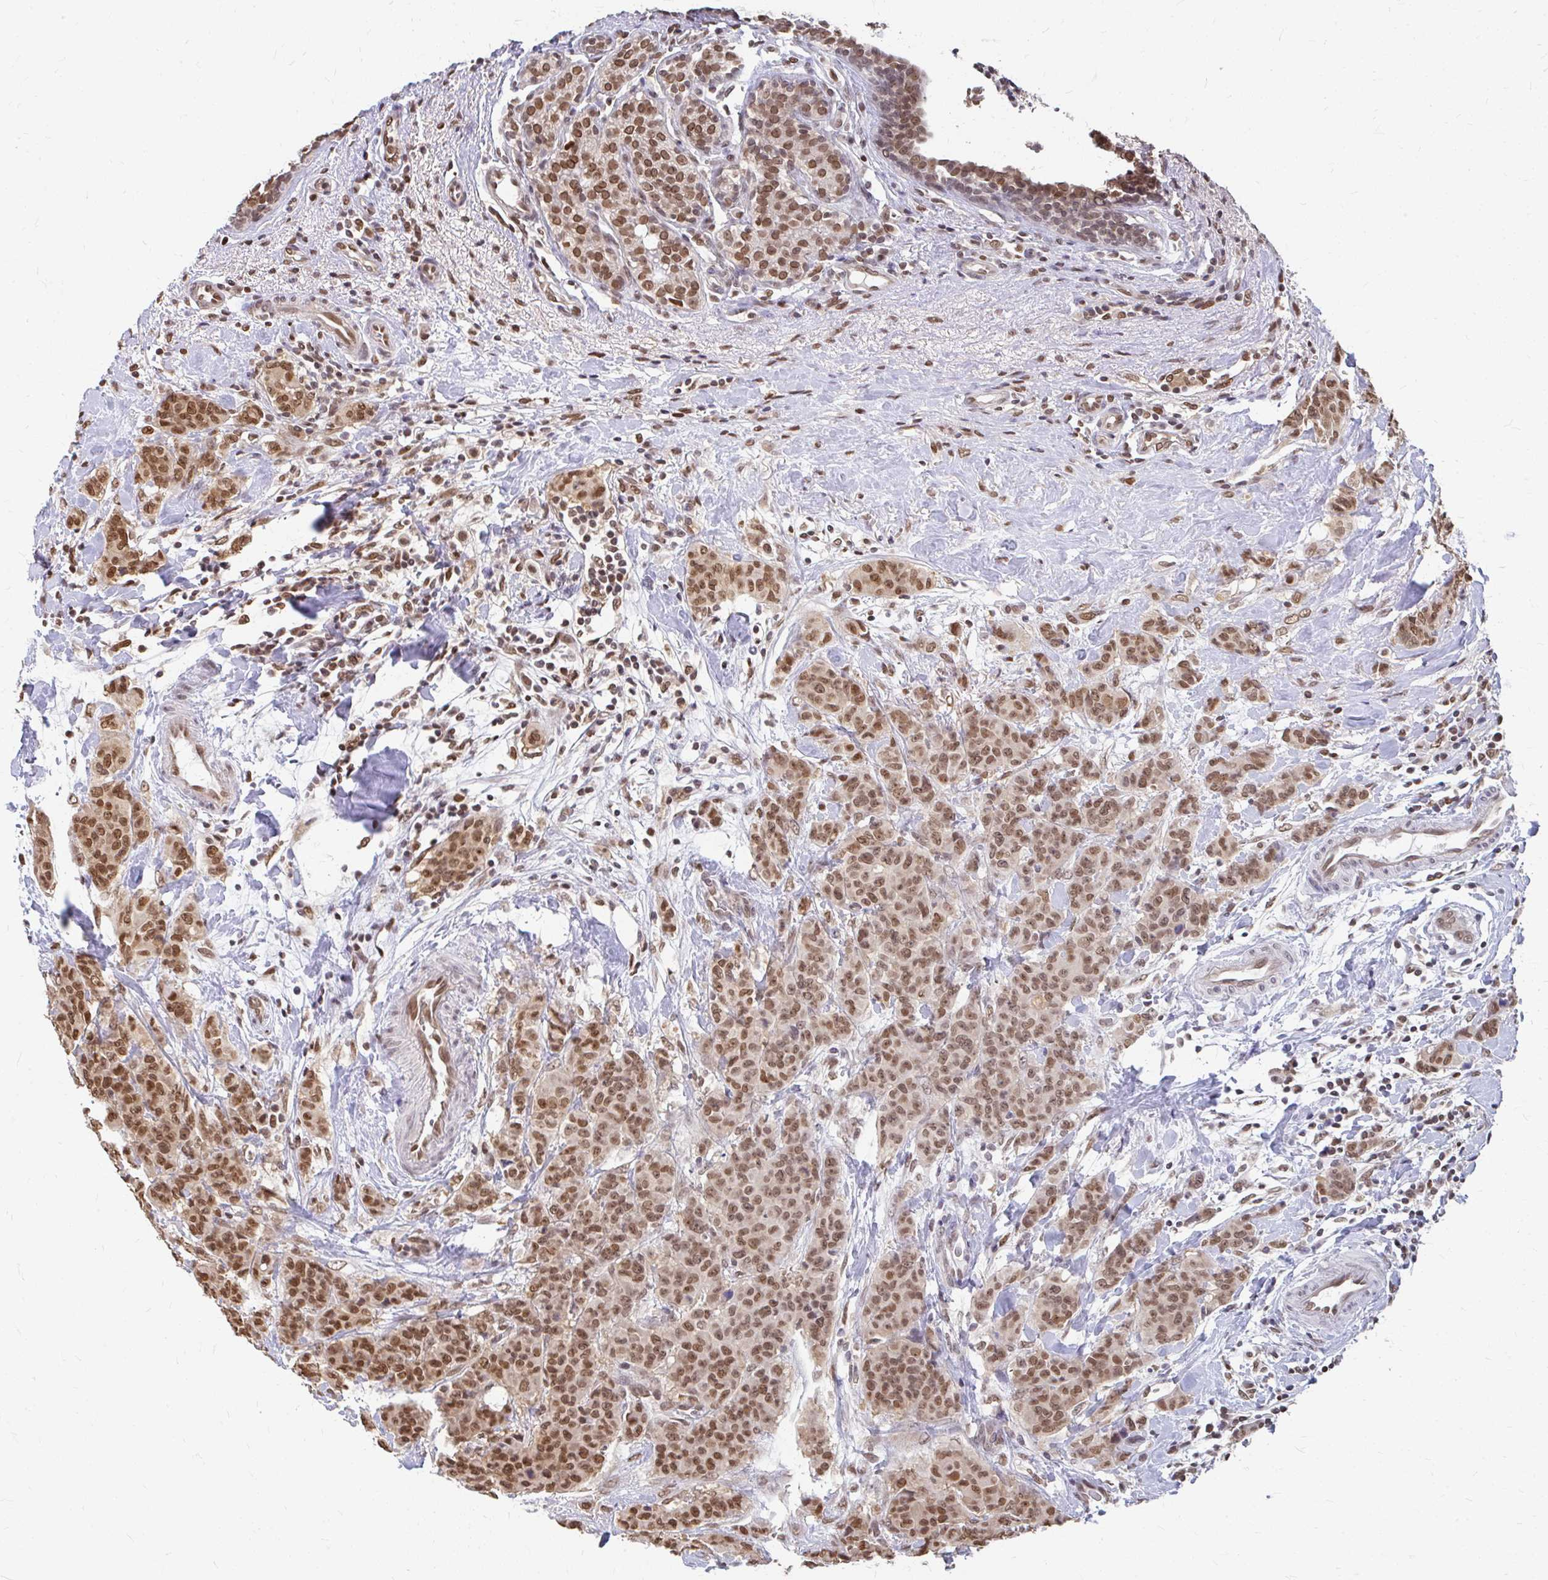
{"staining": {"intensity": "moderate", "quantity": ">75%", "location": "nuclear"}, "tissue": "breast cancer", "cell_type": "Tumor cells", "image_type": "cancer", "snomed": [{"axis": "morphology", "description": "Duct carcinoma"}, {"axis": "topography", "description": "Breast"}], "caption": "A micrograph of breast cancer (invasive ductal carcinoma) stained for a protein demonstrates moderate nuclear brown staining in tumor cells.", "gene": "XPO1", "patient": {"sex": "female", "age": 40}}